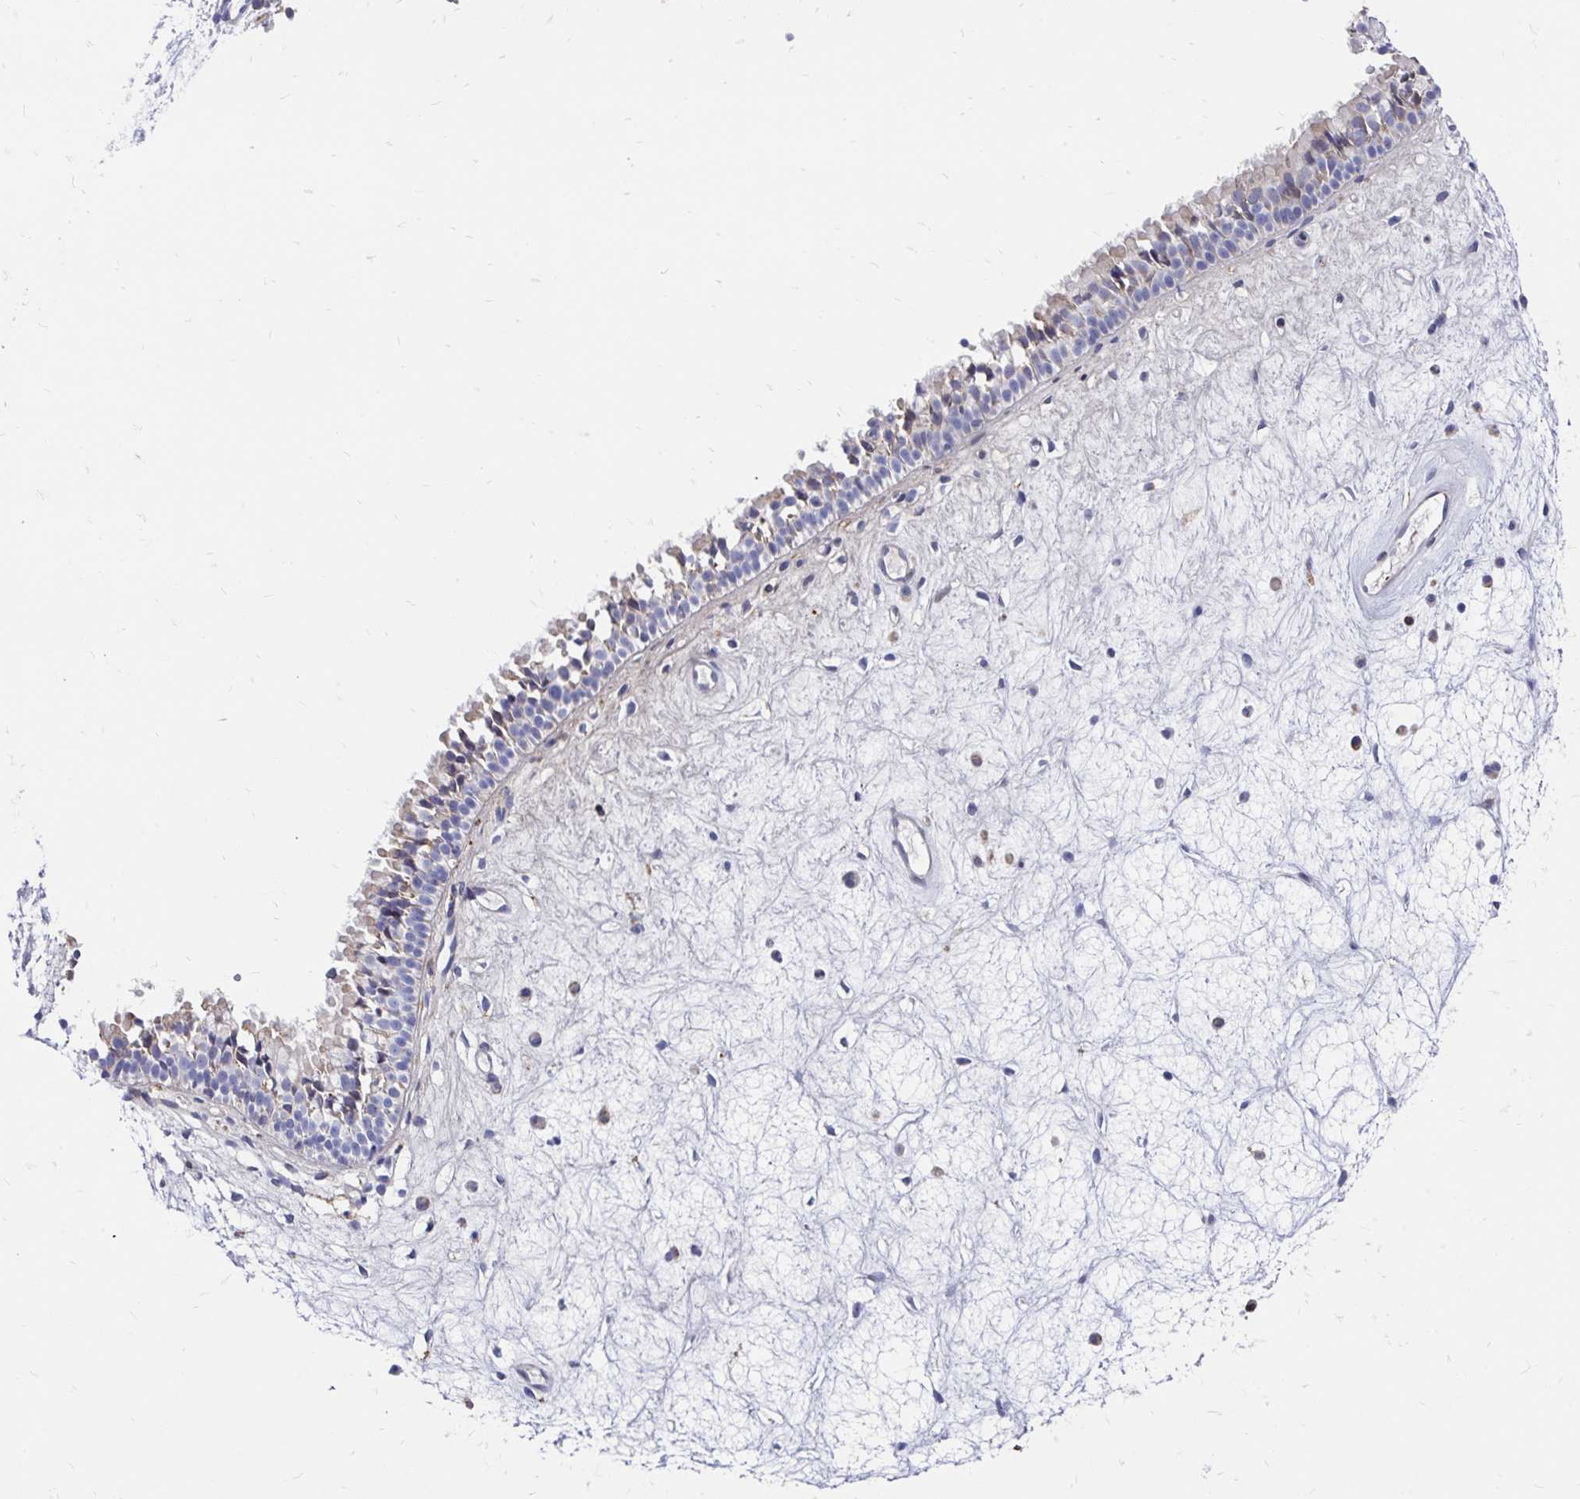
{"staining": {"intensity": "negative", "quantity": "none", "location": "none"}, "tissue": "nasopharynx", "cell_type": "Respiratory epithelial cells", "image_type": "normal", "snomed": [{"axis": "morphology", "description": "Normal tissue, NOS"}, {"axis": "topography", "description": "Nasopharynx"}], "caption": "Nasopharynx was stained to show a protein in brown. There is no significant positivity in respiratory epithelial cells. (Brightfield microscopy of DAB immunohistochemistry (IHC) at high magnification).", "gene": "CDKL1", "patient": {"sex": "male", "age": 69}}